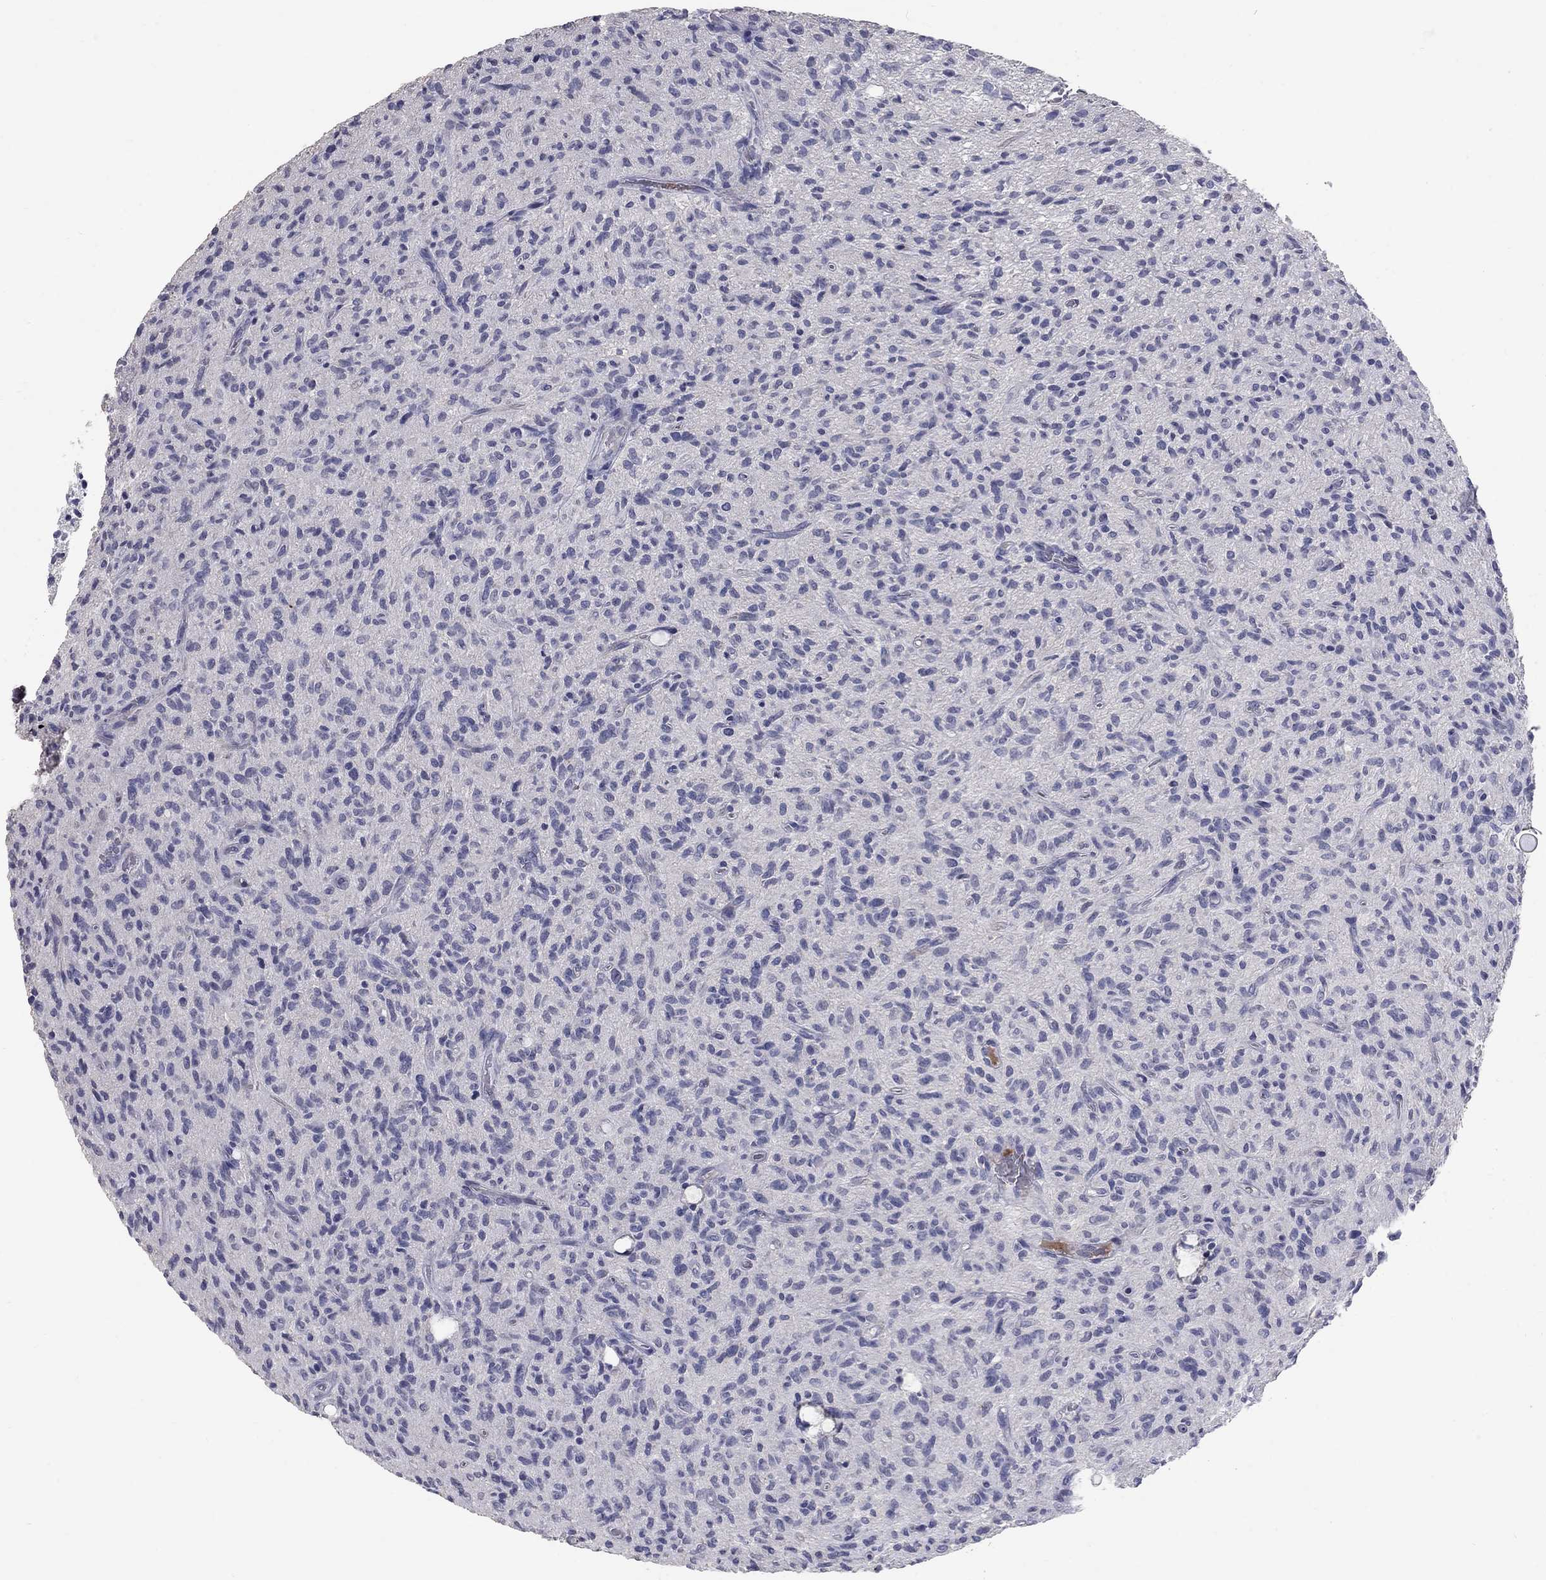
{"staining": {"intensity": "negative", "quantity": "none", "location": "none"}, "tissue": "glioma", "cell_type": "Tumor cells", "image_type": "cancer", "snomed": [{"axis": "morphology", "description": "Glioma, malignant, High grade"}, {"axis": "topography", "description": "Brain"}], "caption": "This is a histopathology image of immunohistochemistry (IHC) staining of malignant glioma (high-grade), which shows no positivity in tumor cells.", "gene": "PTH1R", "patient": {"sex": "male", "age": 64}}